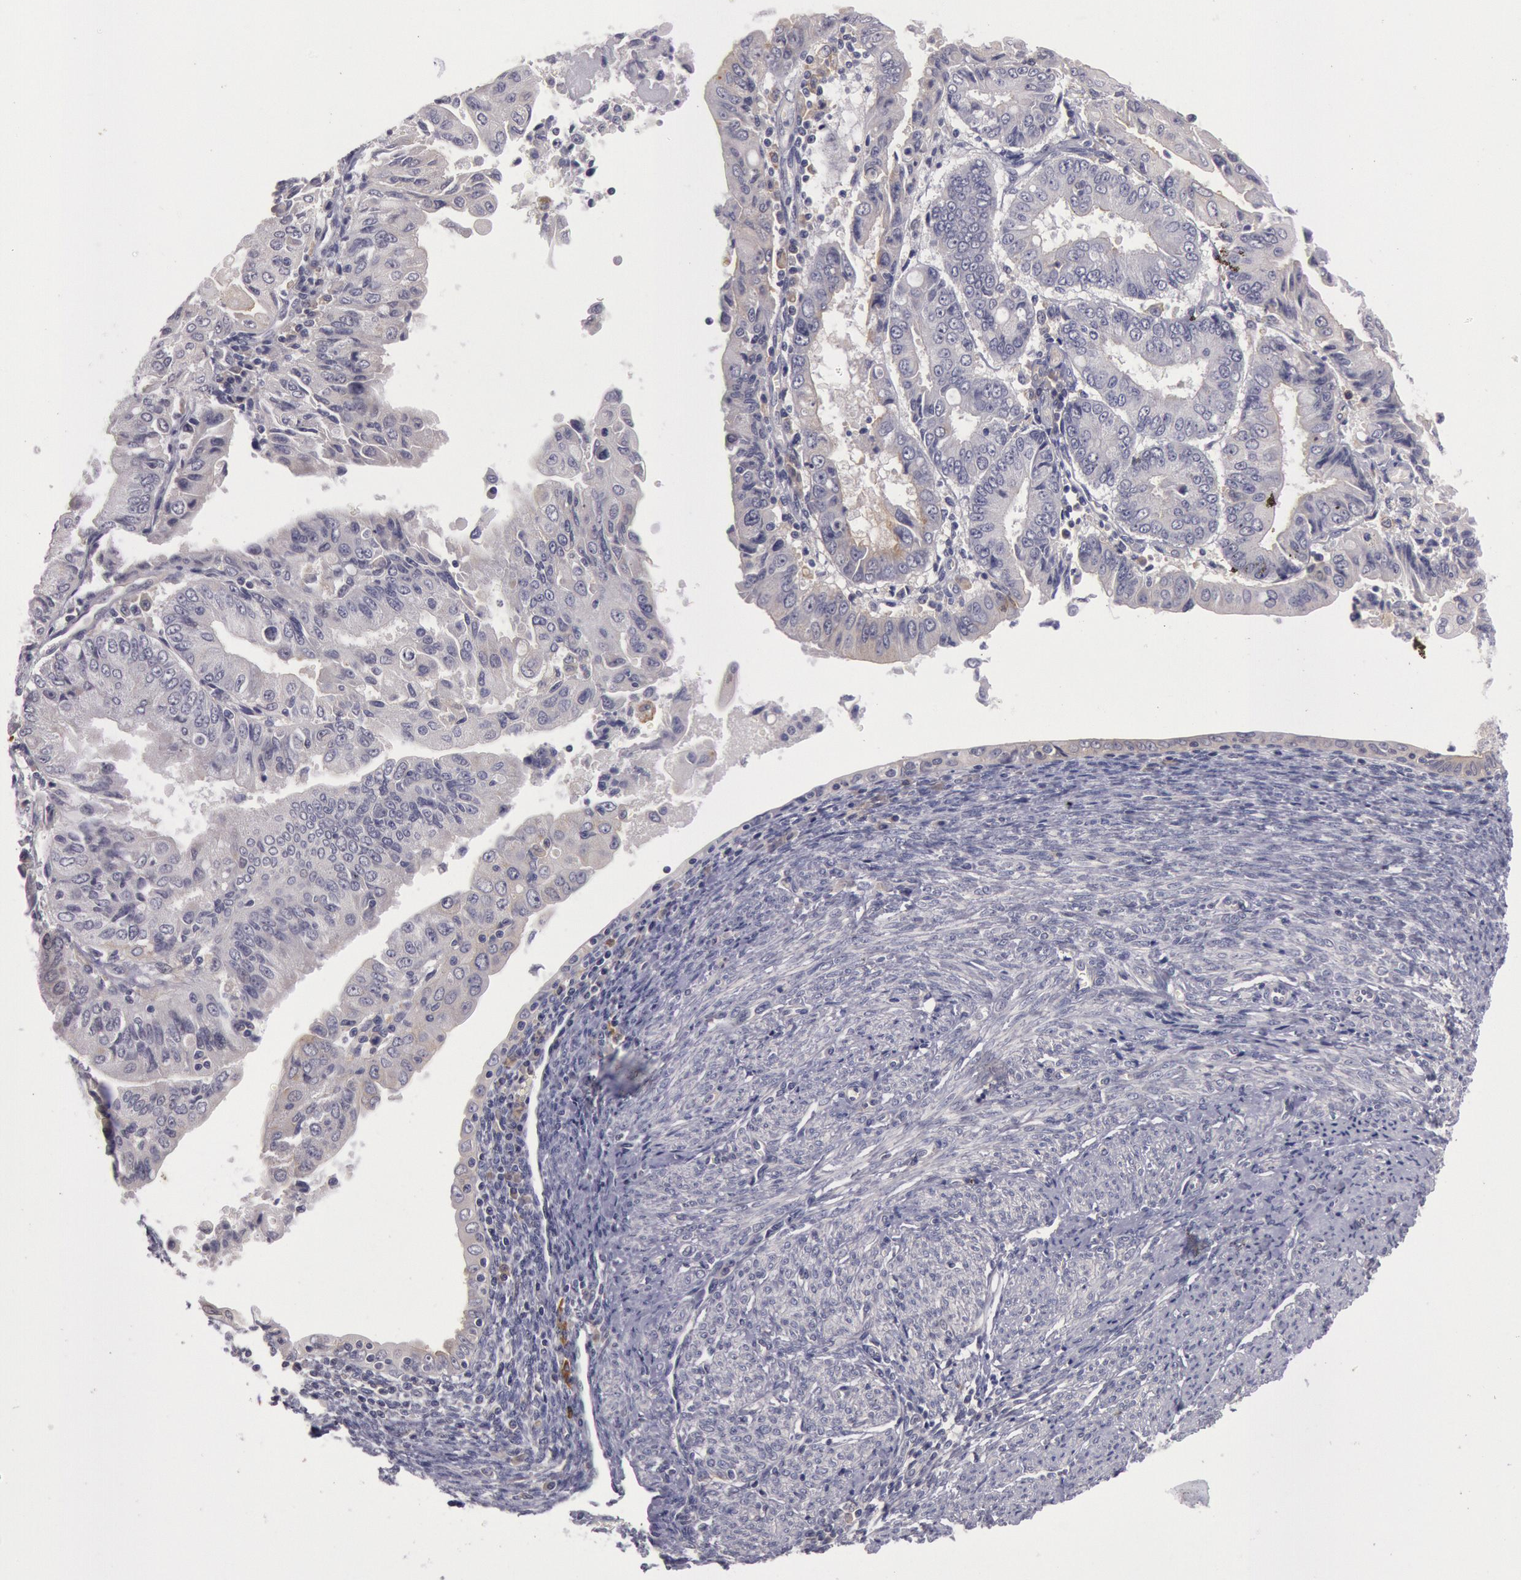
{"staining": {"intensity": "negative", "quantity": "none", "location": "none"}, "tissue": "endometrial cancer", "cell_type": "Tumor cells", "image_type": "cancer", "snomed": [{"axis": "morphology", "description": "Adenocarcinoma, NOS"}, {"axis": "topography", "description": "Endometrium"}], "caption": "Human endometrial cancer (adenocarcinoma) stained for a protein using immunohistochemistry (IHC) demonstrates no staining in tumor cells.", "gene": "MYO5A", "patient": {"sex": "female", "age": 75}}